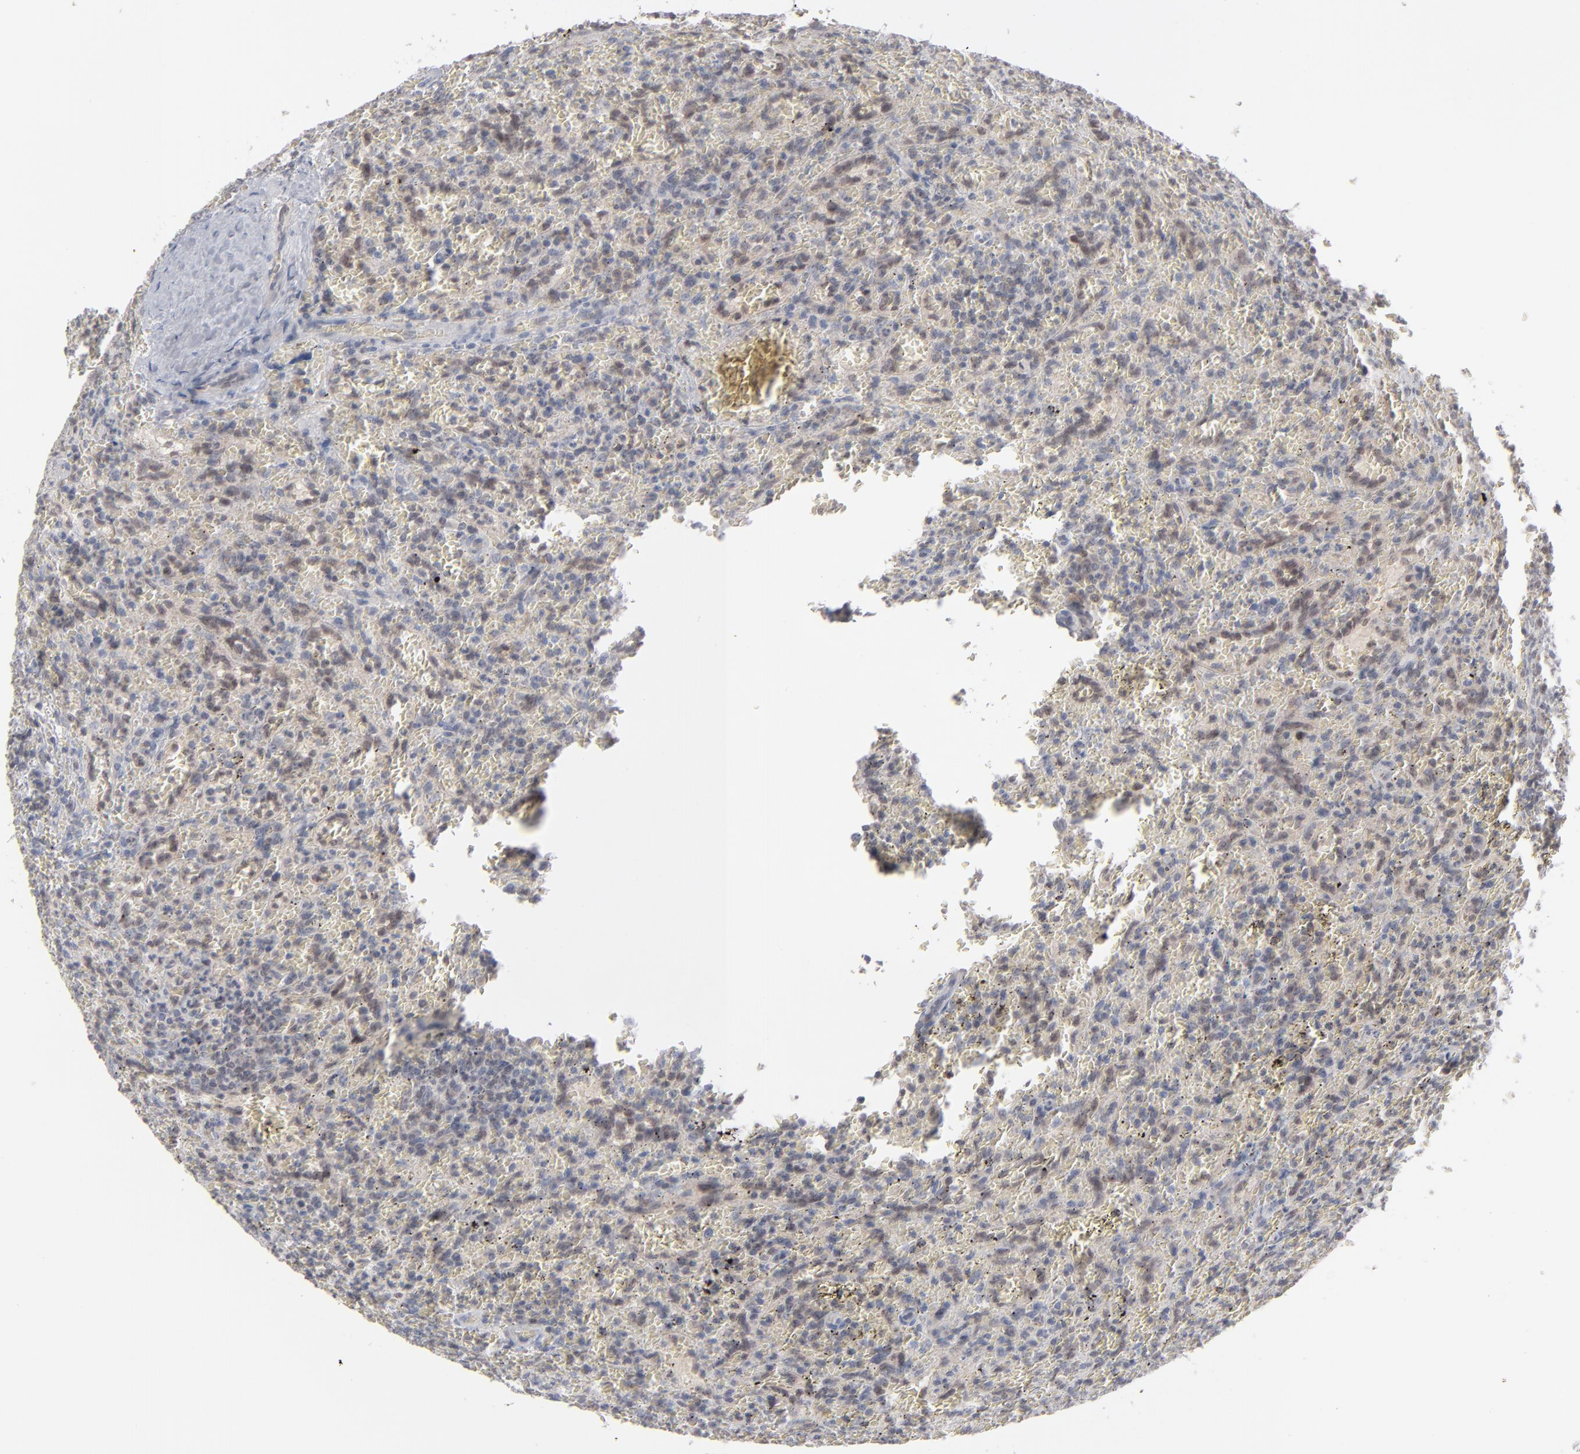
{"staining": {"intensity": "negative", "quantity": "none", "location": "none"}, "tissue": "lymphoma", "cell_type": "Tumor cells", "image_type": "cancer", "snomed": [{"axis": "morphology", "description": "Malignant lymphoma, non-Hodgkin's type, Low grade"}, {"axis": "topography", "description": "Spleen"}], "caption": "The immunohistochemistry histopathology image has no significant staining in tumor cells of low-grade malignant lymphoma, non-Hodgkin's type tissue.", "gene": "POF1B", "patient": {"sex": "female", "age": 64}}